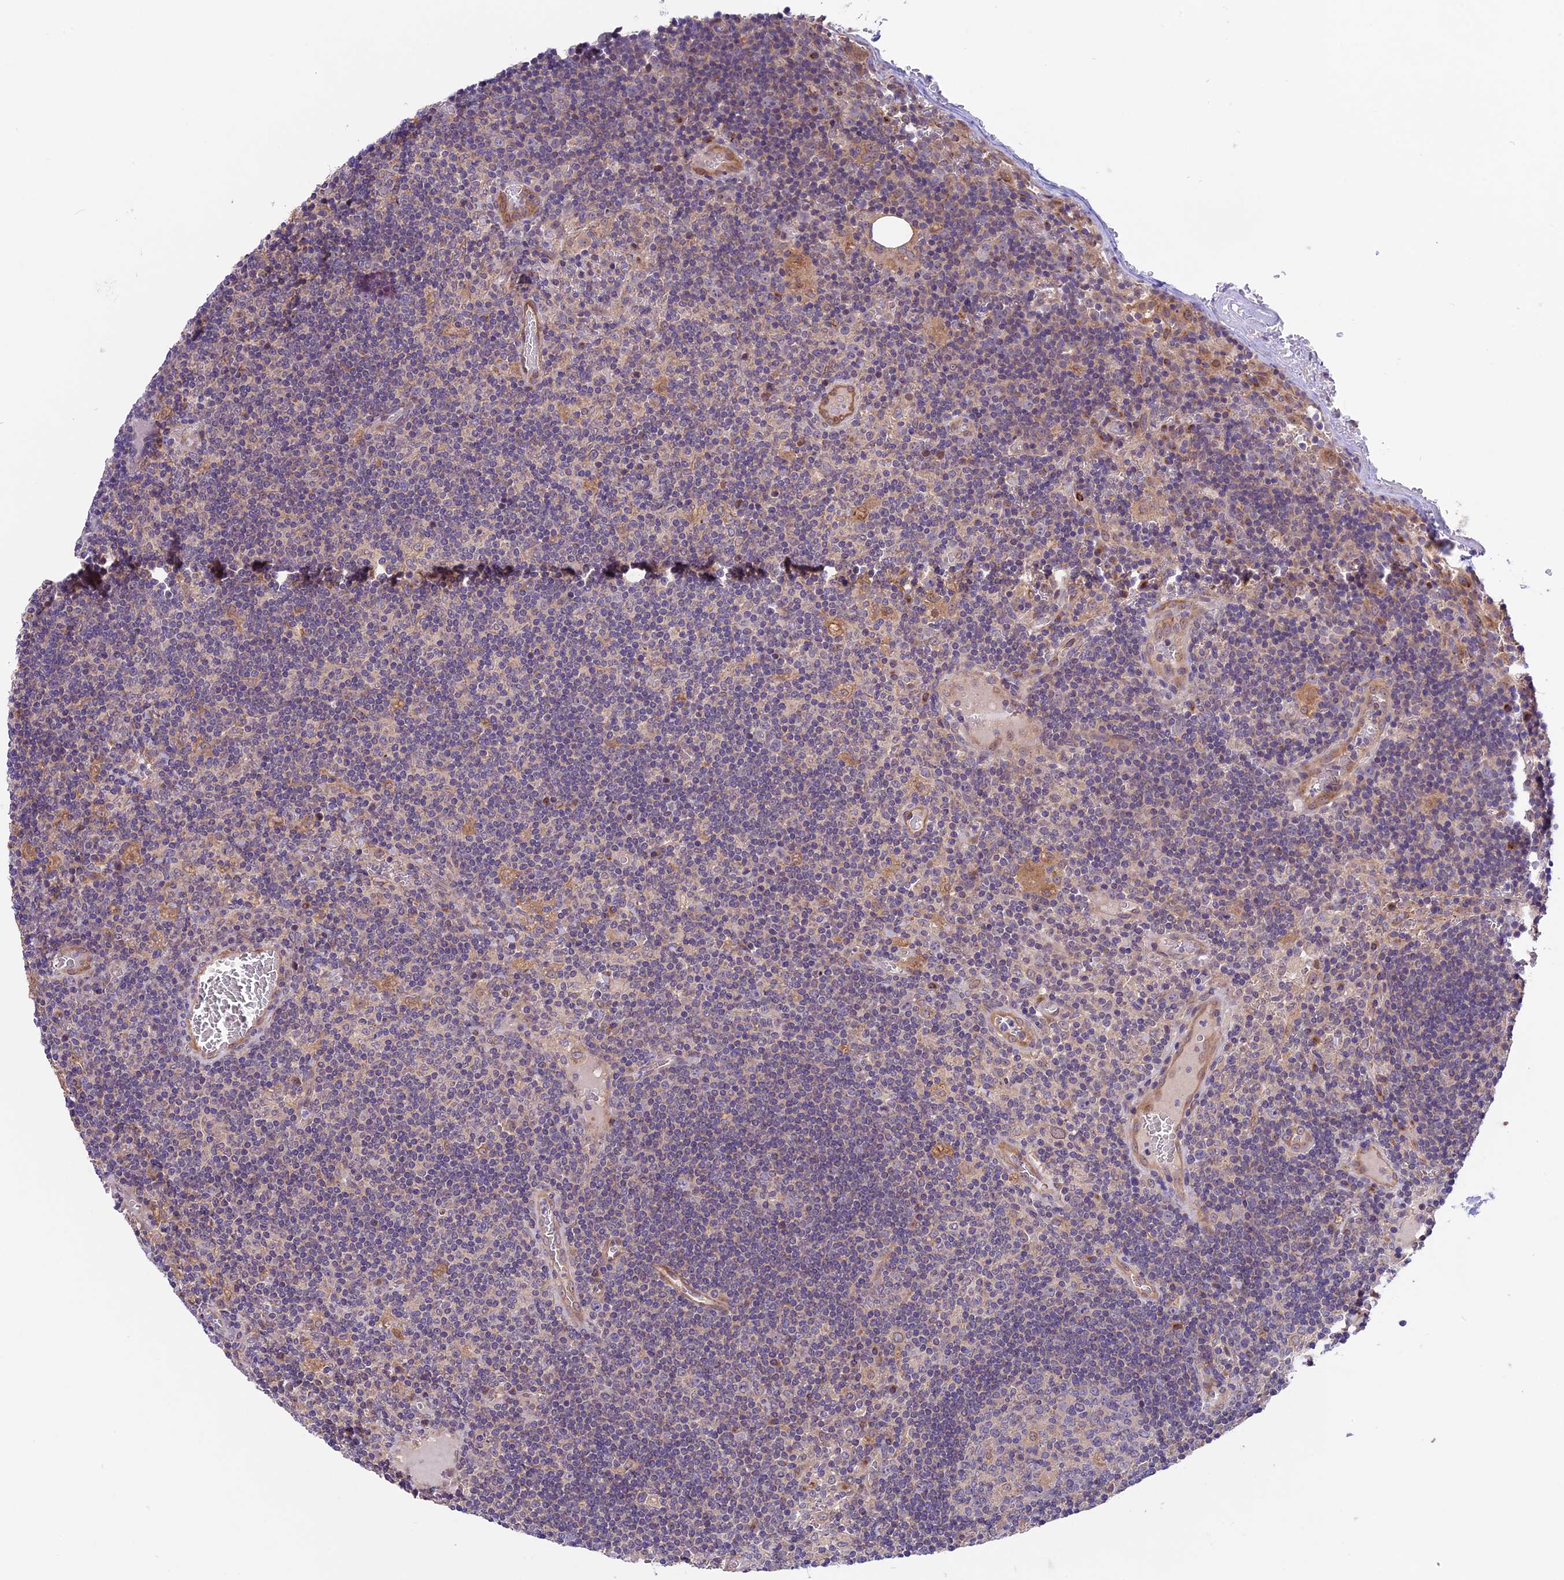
{"staining": {"intensity": "negative", "quantity": "none", "location": "none"}, "tissue": "lymph node", "cell_type": "Germinal center cells", "image_type": "normal", "snomed": [{"axis": "morphology", "description": "Normal tissue, NOS"}, {"axis": "topography", "description": "Lymph node"}], "caption": "High power microscopy micrograph of an immunohistochemistry image of benign lymph node, revealing no significant expression in germinal center cells.", "gene": "COG8", "patient": {"sex": "female", "age": 73}}